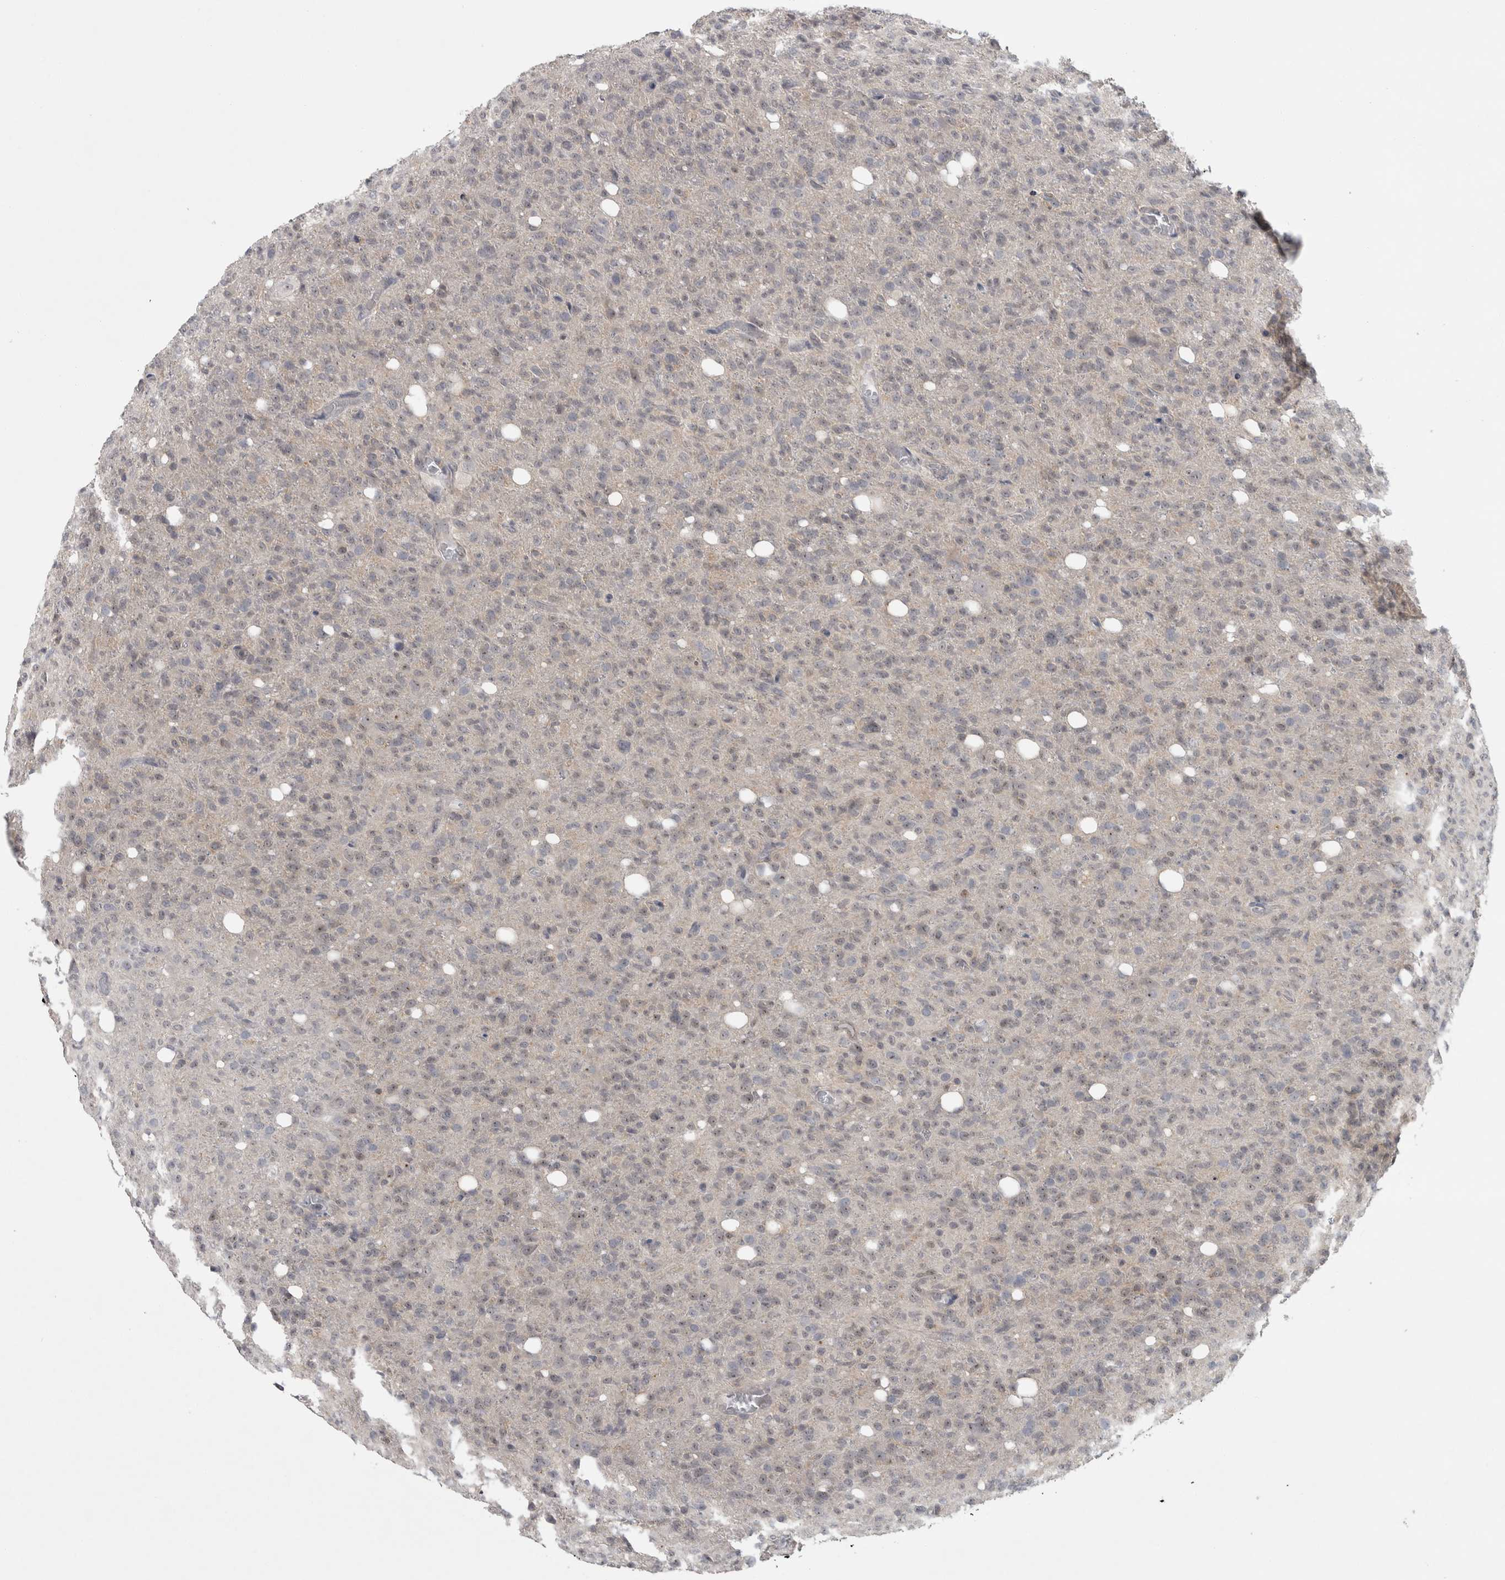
{"staining": {"intensity": "weak", "quantity": "<25%", "location": "nuclear"}, "tissue": "glioma", "cell_type": "Tumor cells", "image_type": "cancer", "snomed": [{"axis": "morphology", "description": "Glioma, malignant, High grade"}, {"axis": "topography", "description": "Brain"}], "caption": "The immunohistochemistry (IHC) photomicrograph has no significant positivity in tumor cells of malignant glioma (high-grade) tissue.", "gene": "RBM28", "patient": {"sex": "female", "age": 57}}